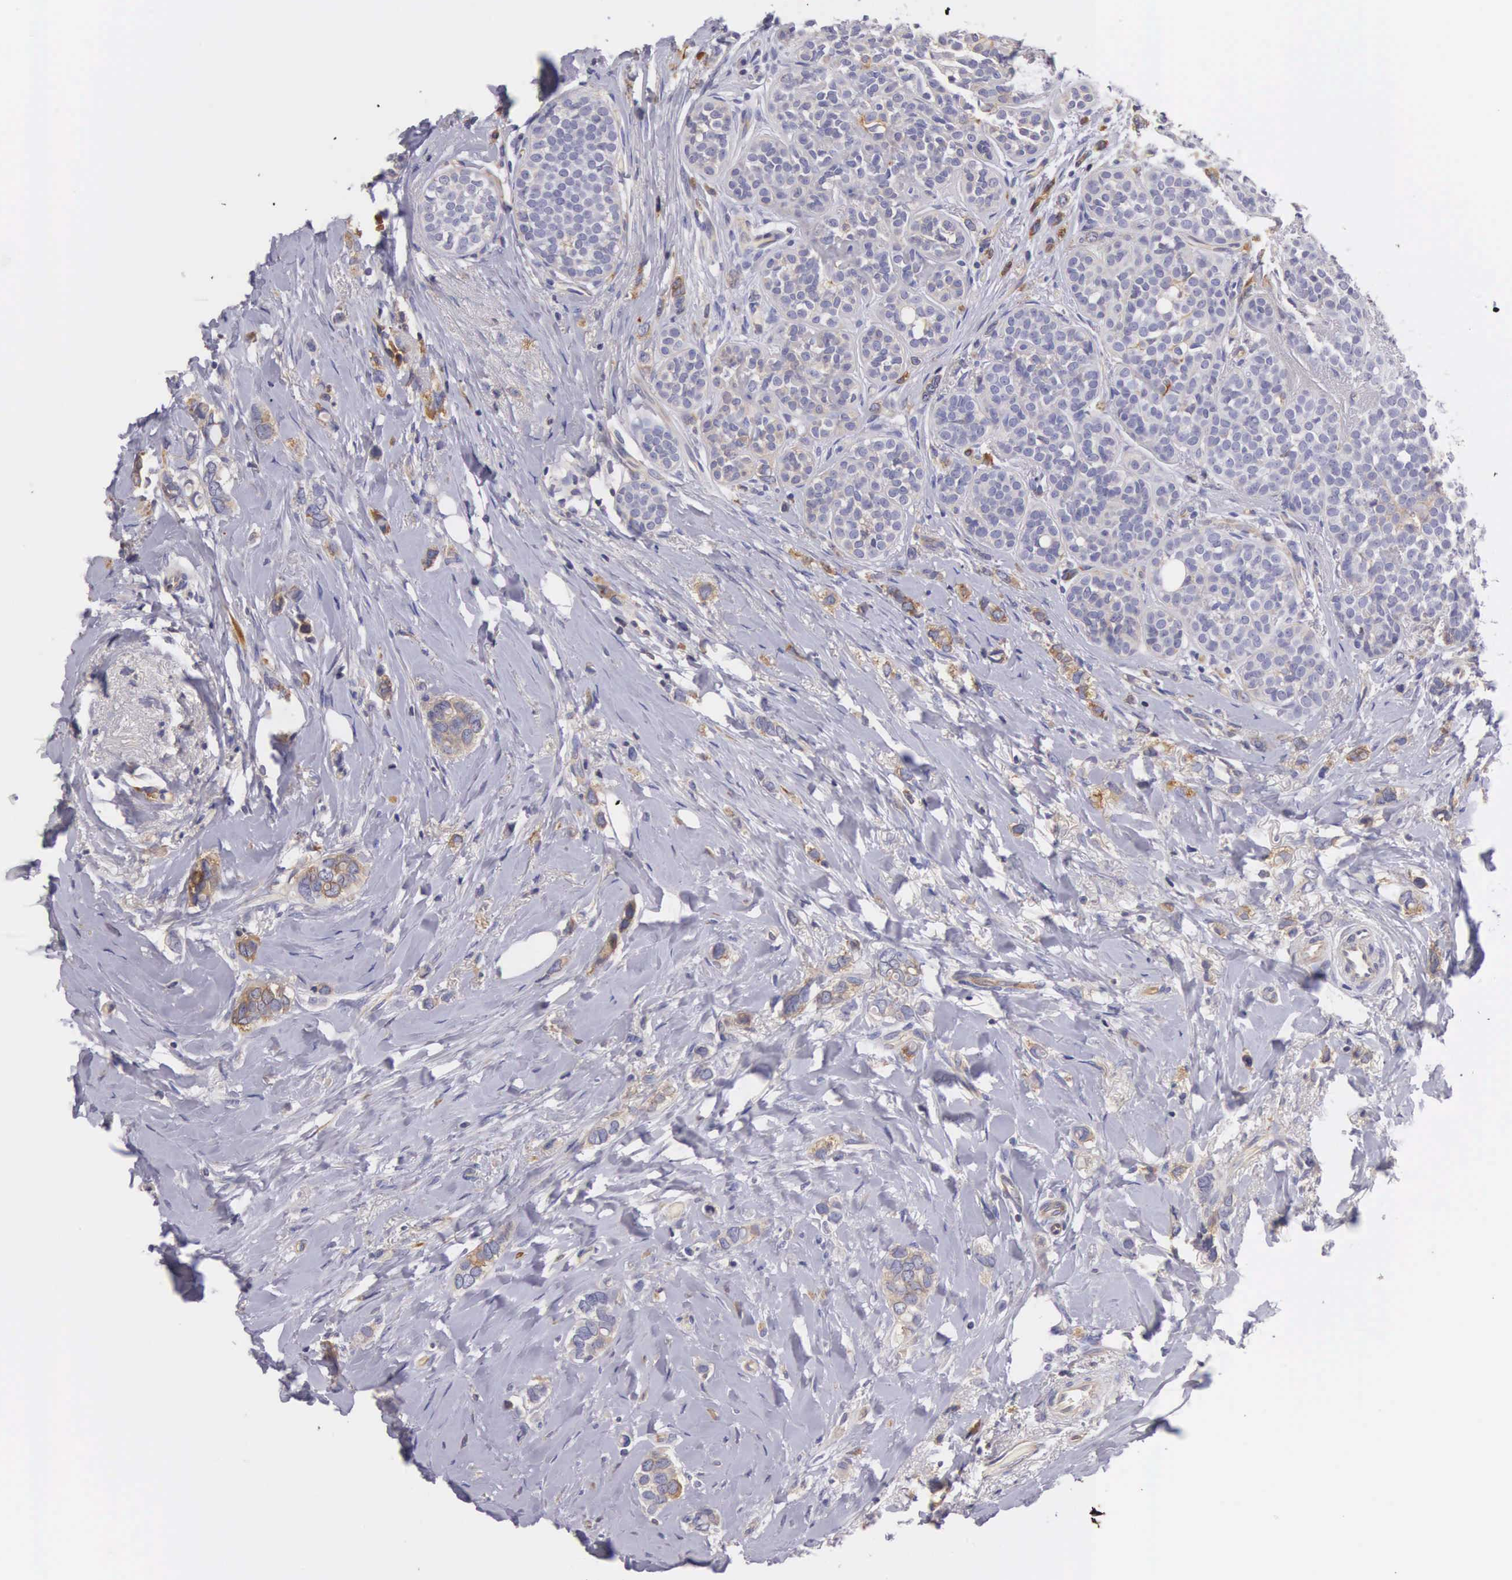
{"staining": {"intensity": "negative", "quantity": "none", "location": "none"}, "tissue": "breast cancer", "cell_type": "Tumor cells", "image_type": "cancer", "snomed": [{"axis": "morphology", "description": "Duct carcinoma"}, {"axis": "topography", "description": "Breast"}], "caption": "Tumor cells show no significant protein staining in infiltrating ductal carcinoma (breast).", "gene": "OSBPL3", "patient": {"sex": "female", "age": 72}}